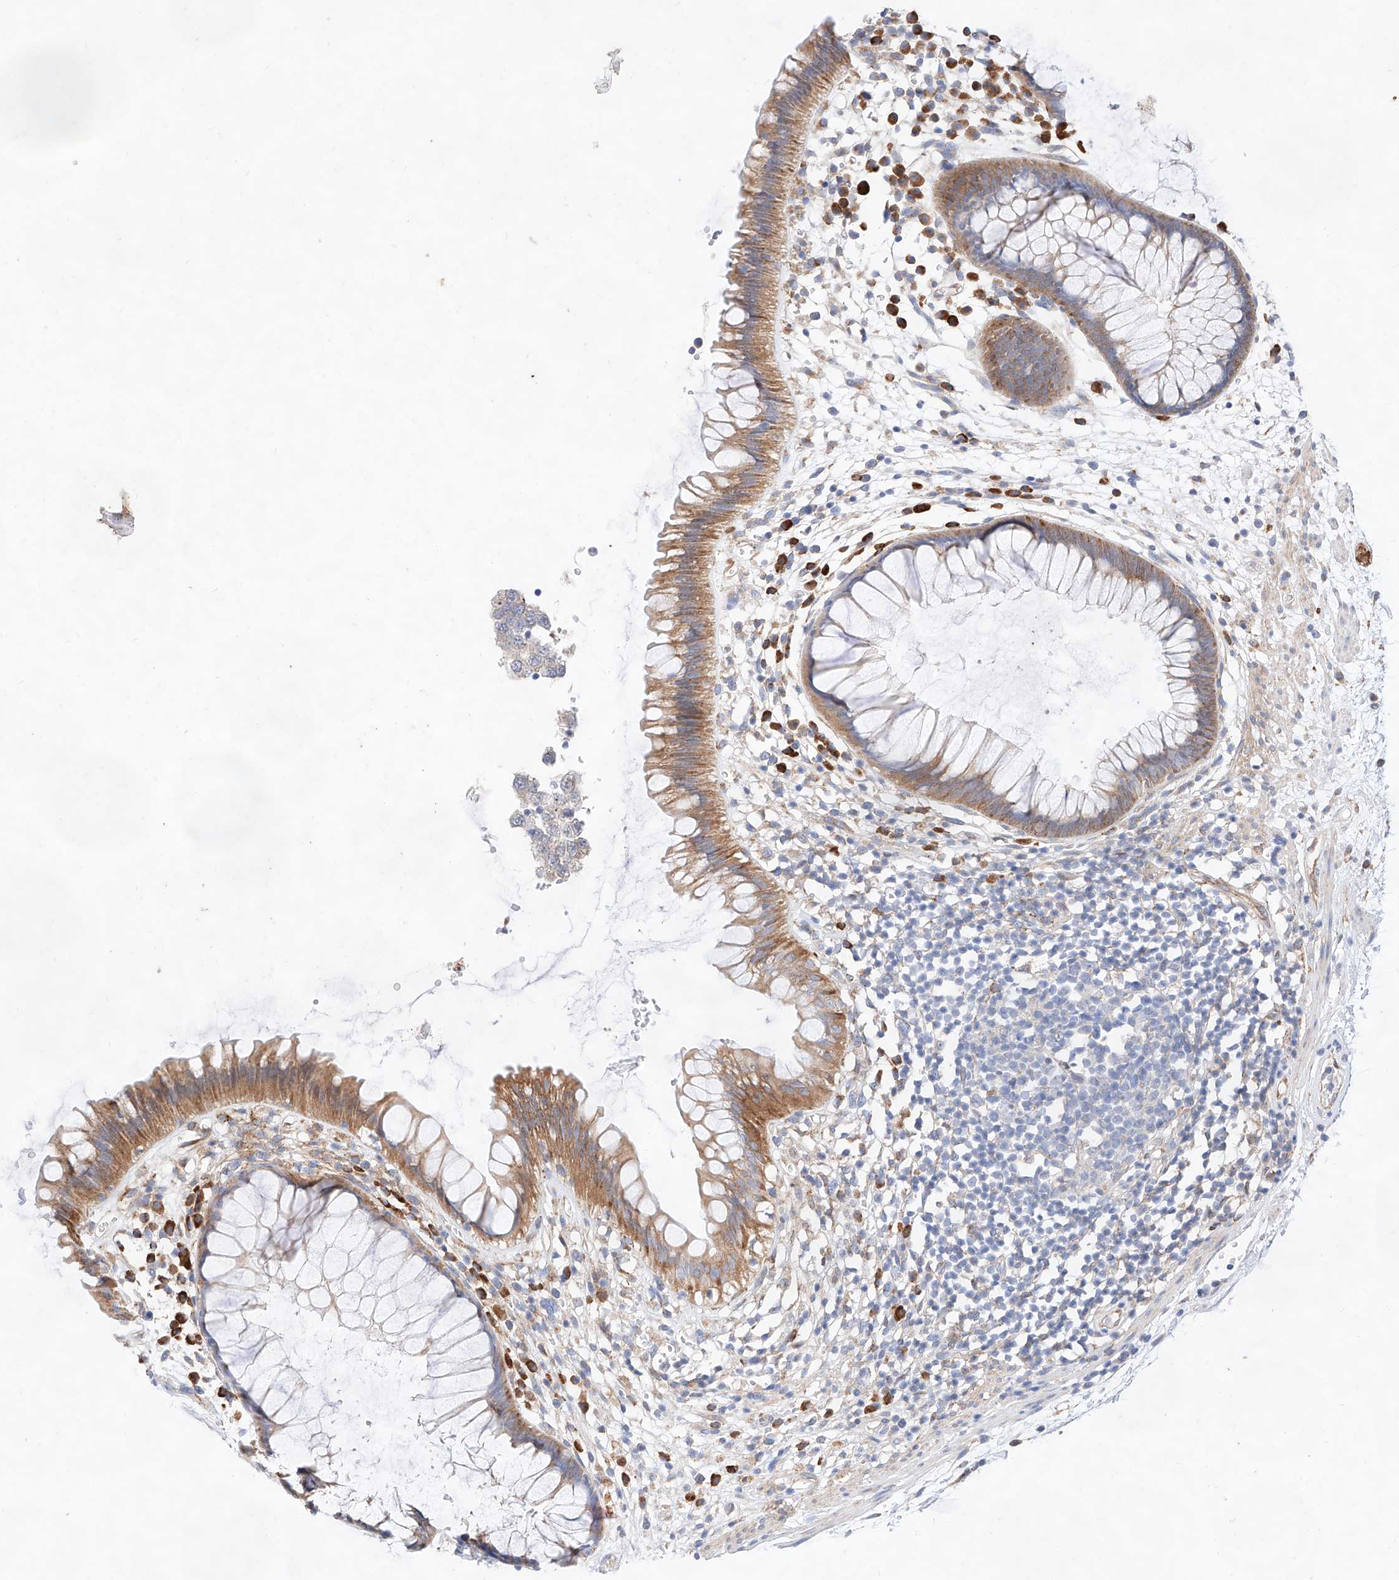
{"staining": {"intensity": "moderate", "quantity": ">75%", "location": "cytoplasmic/membranous"}, "tissue": "rectum", "cell_type": "Glandular cells", "image_type": "normal", "snomed": [{"axis": "morphology", "description": "Normal tissue, NOS"}, {"axis": "topography", "description": "Rectum"}], "caption": "IHC (DAB (3,3'-diaminobenzidine)) staining of unremarkable rectum shows moderate cytoplasmic/membranous protein staining in approximately >75% of glandular cells.", "gene": "ATP9B", "patient": {"sex": "male", "age": 51}}